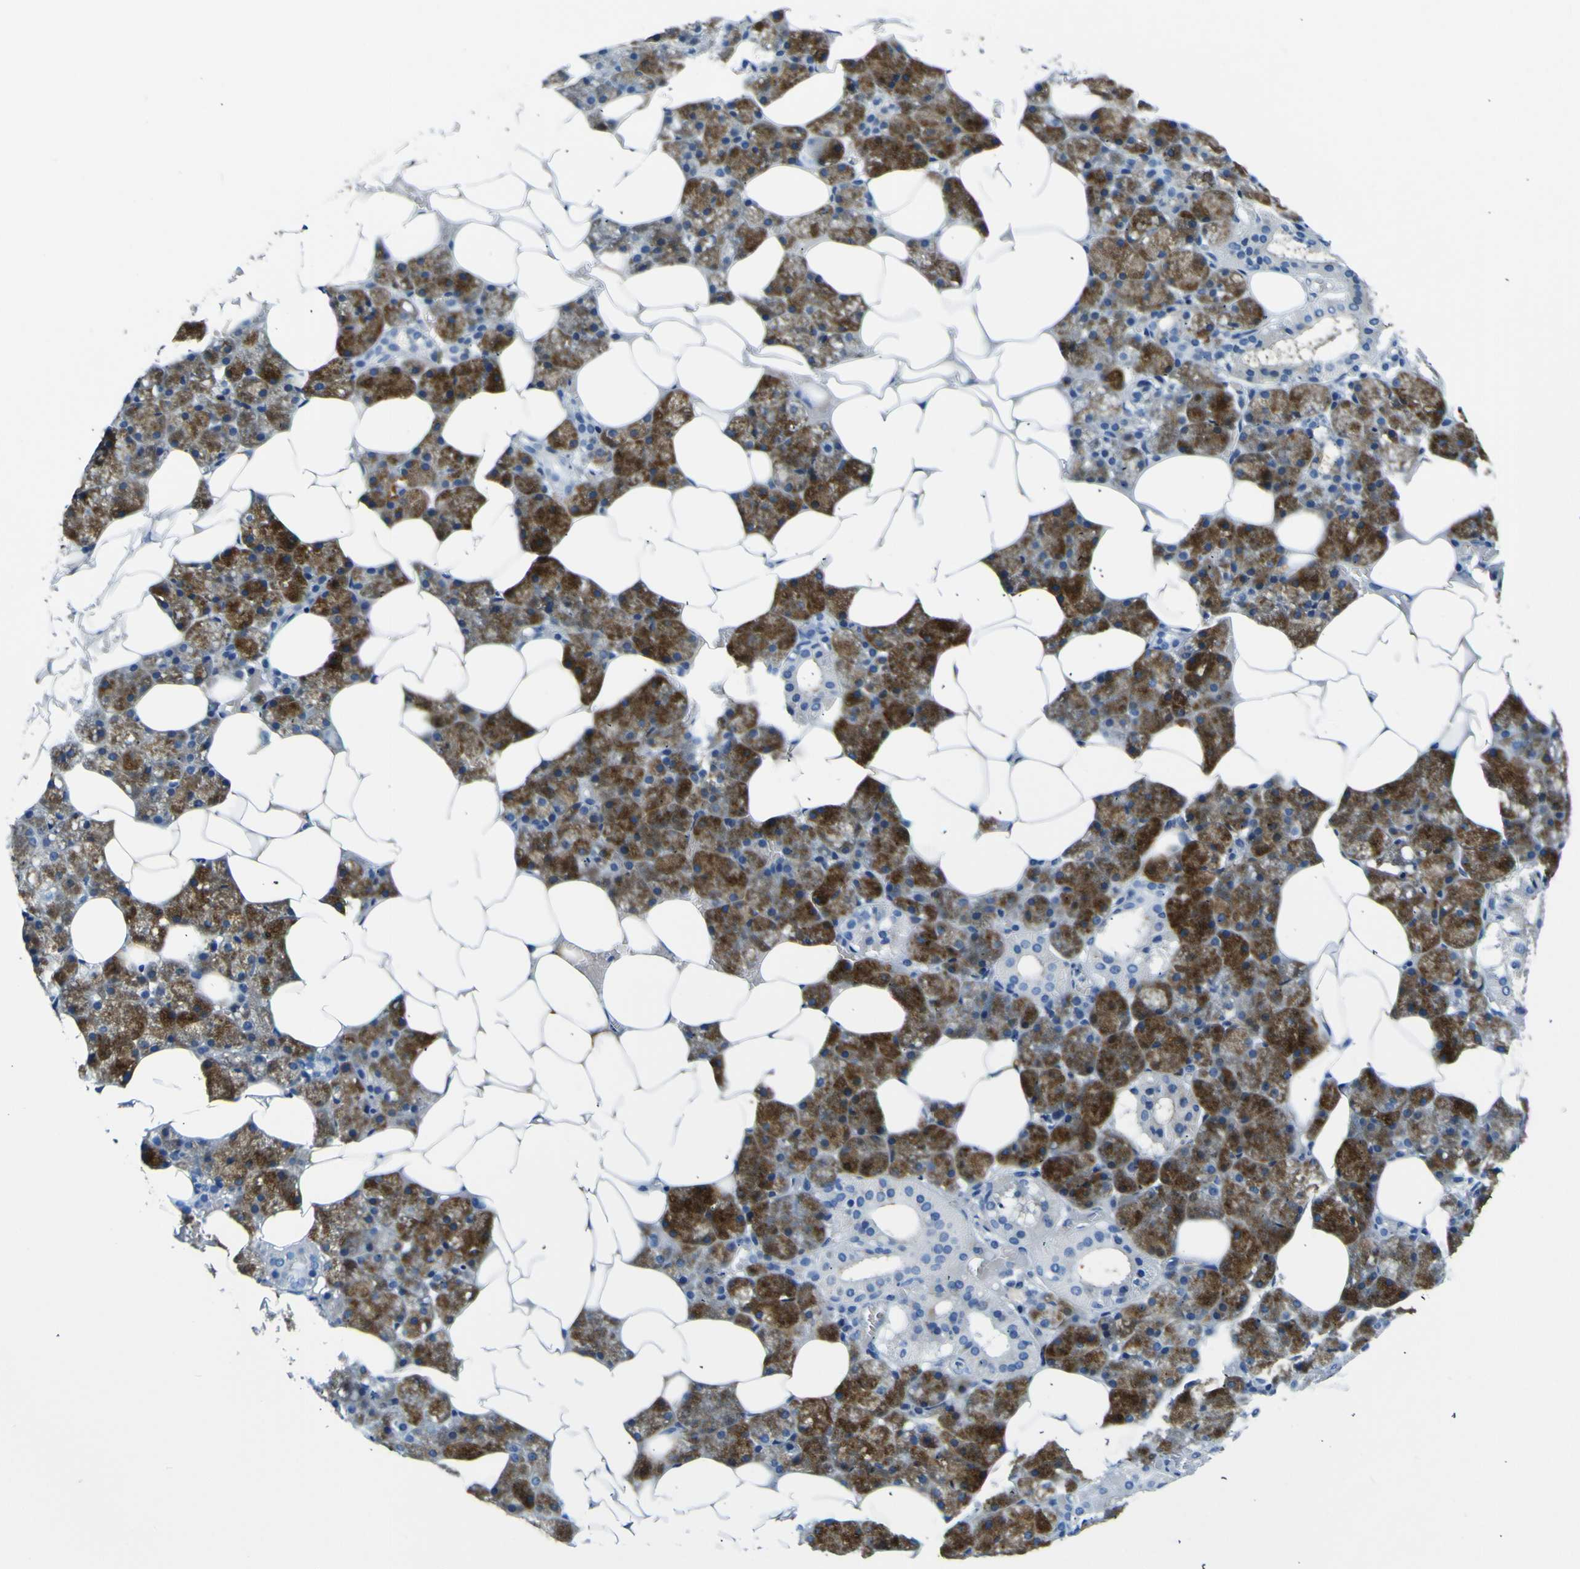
{"staining": {"intensity": "strong", "quantity": "<25%", "location": "cytoplasmic/membranous"}, "tissue": "salivary gland", "cell_type": "Glandular cells", "image_type": "normal", "snomed": [{"axis": "morphology", "description": "Normal tissue, NOS"}, {"axis": "topography", "description": "Salivary gland"}], "caption": "Protein expression analysis of unremarkable salivary gland displays strong cytoplasmic/membranous expression in approximately <25% of glandular cells.", "gene": "ADGRA2", "patient": {"sex": "male", "age": 62}}